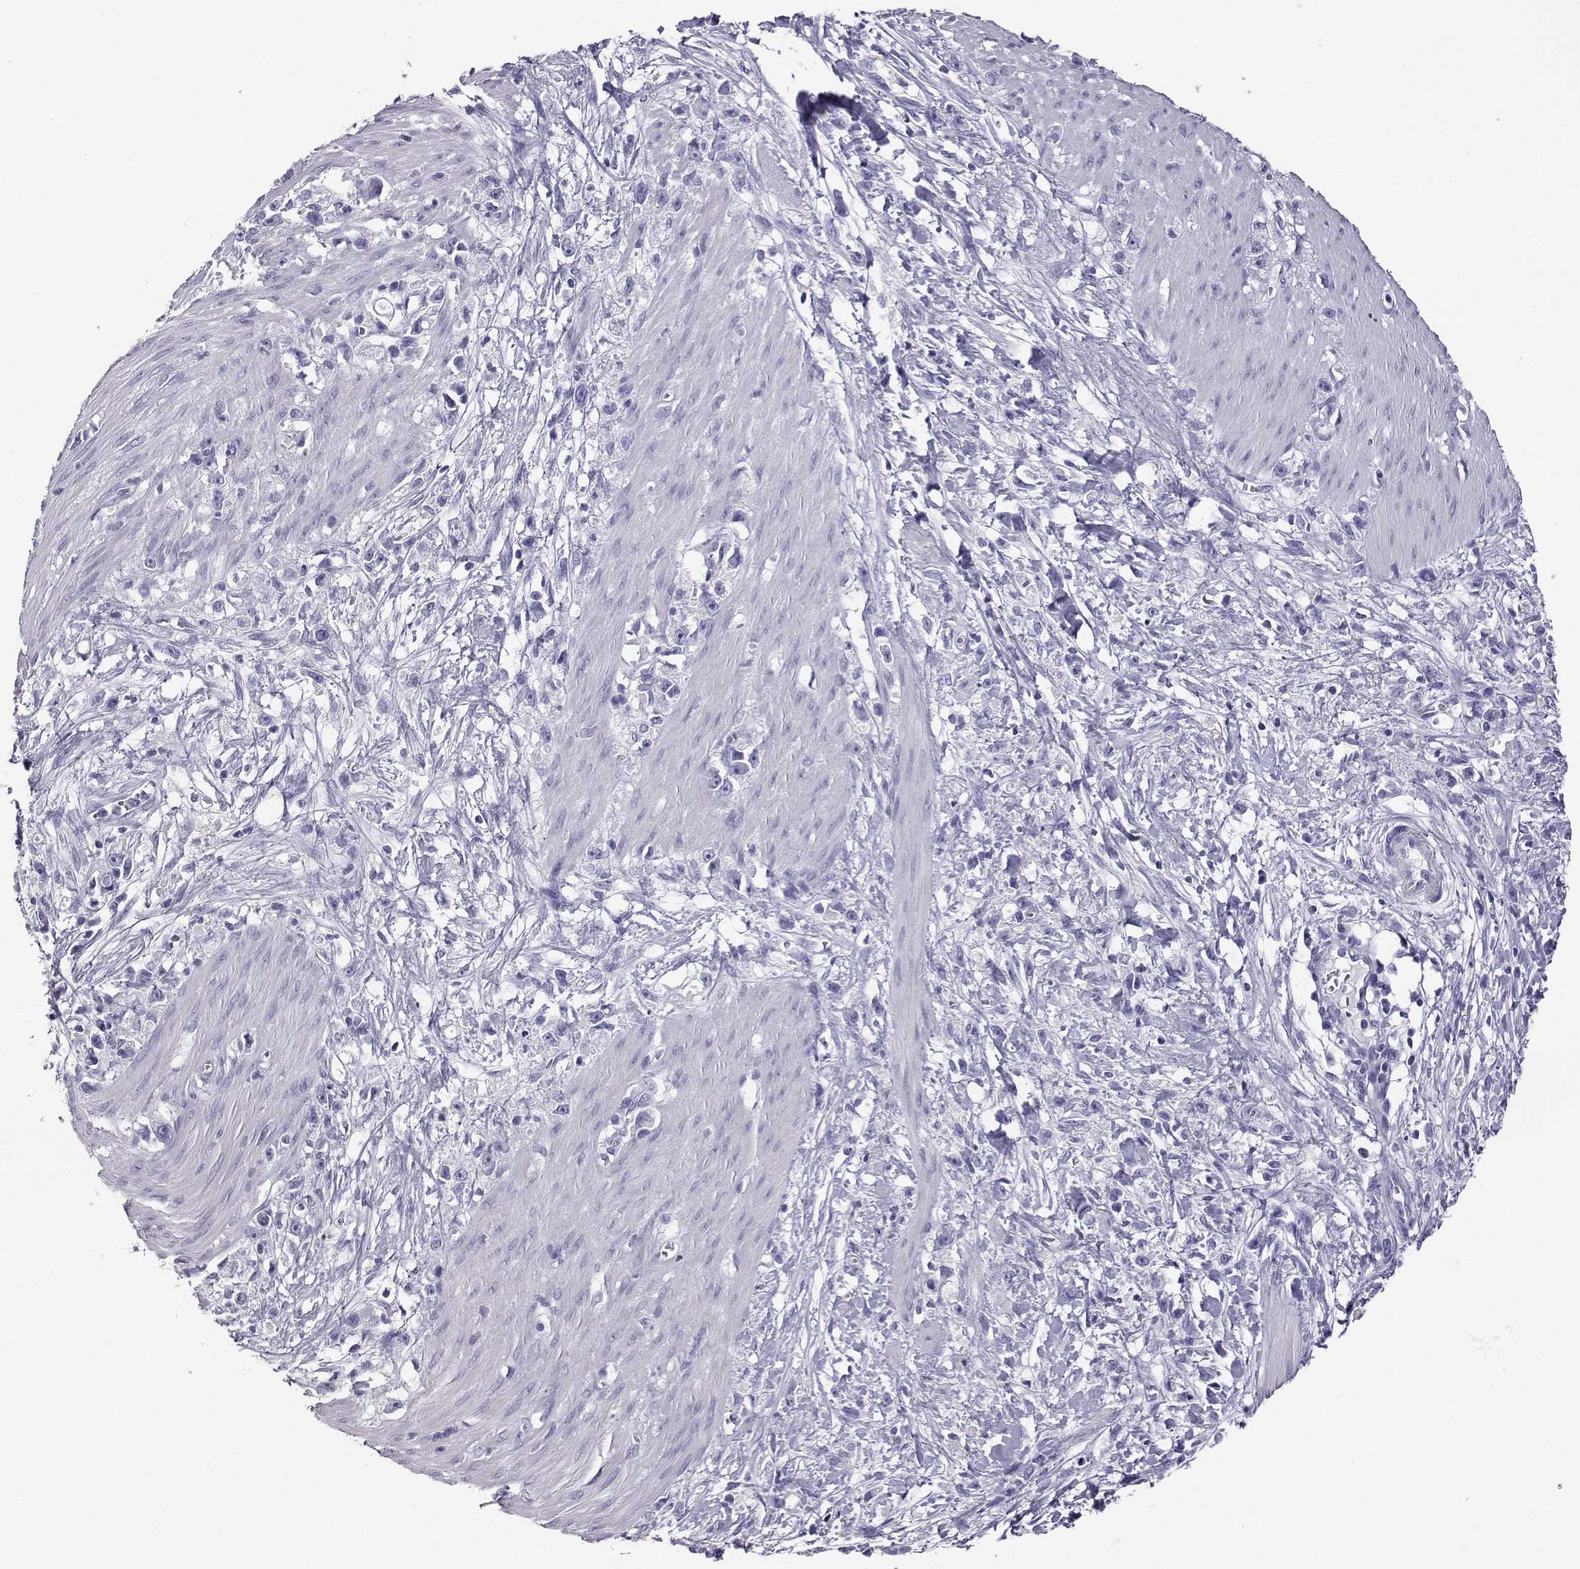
{"staining": {"intensity": "negative", "quantity": "none", "location": "none"}, "tissue": "stomach cancer", "cell_type": "Tumor cells", "image_type": "cancer", "snomed": [{"axis": "morphology", "description": "Adenocarcinoma, NOS"}, {"axis": "topography", "description": "Stomach"}], "caption": "IHC histopathology image of neoplastic tissue: adenocarcinoma (stomach) stained with DAB (3,3'-diaminobenzidine) exhibits no significant protein expression in tumor cells. (DAB (3,3'-diaminobenzidine) immunohistochemistry visualized using brightfield microscopy, high magnification).", "gene": "AKR1B1", "patient": {"sex": "female", "age": 59}}